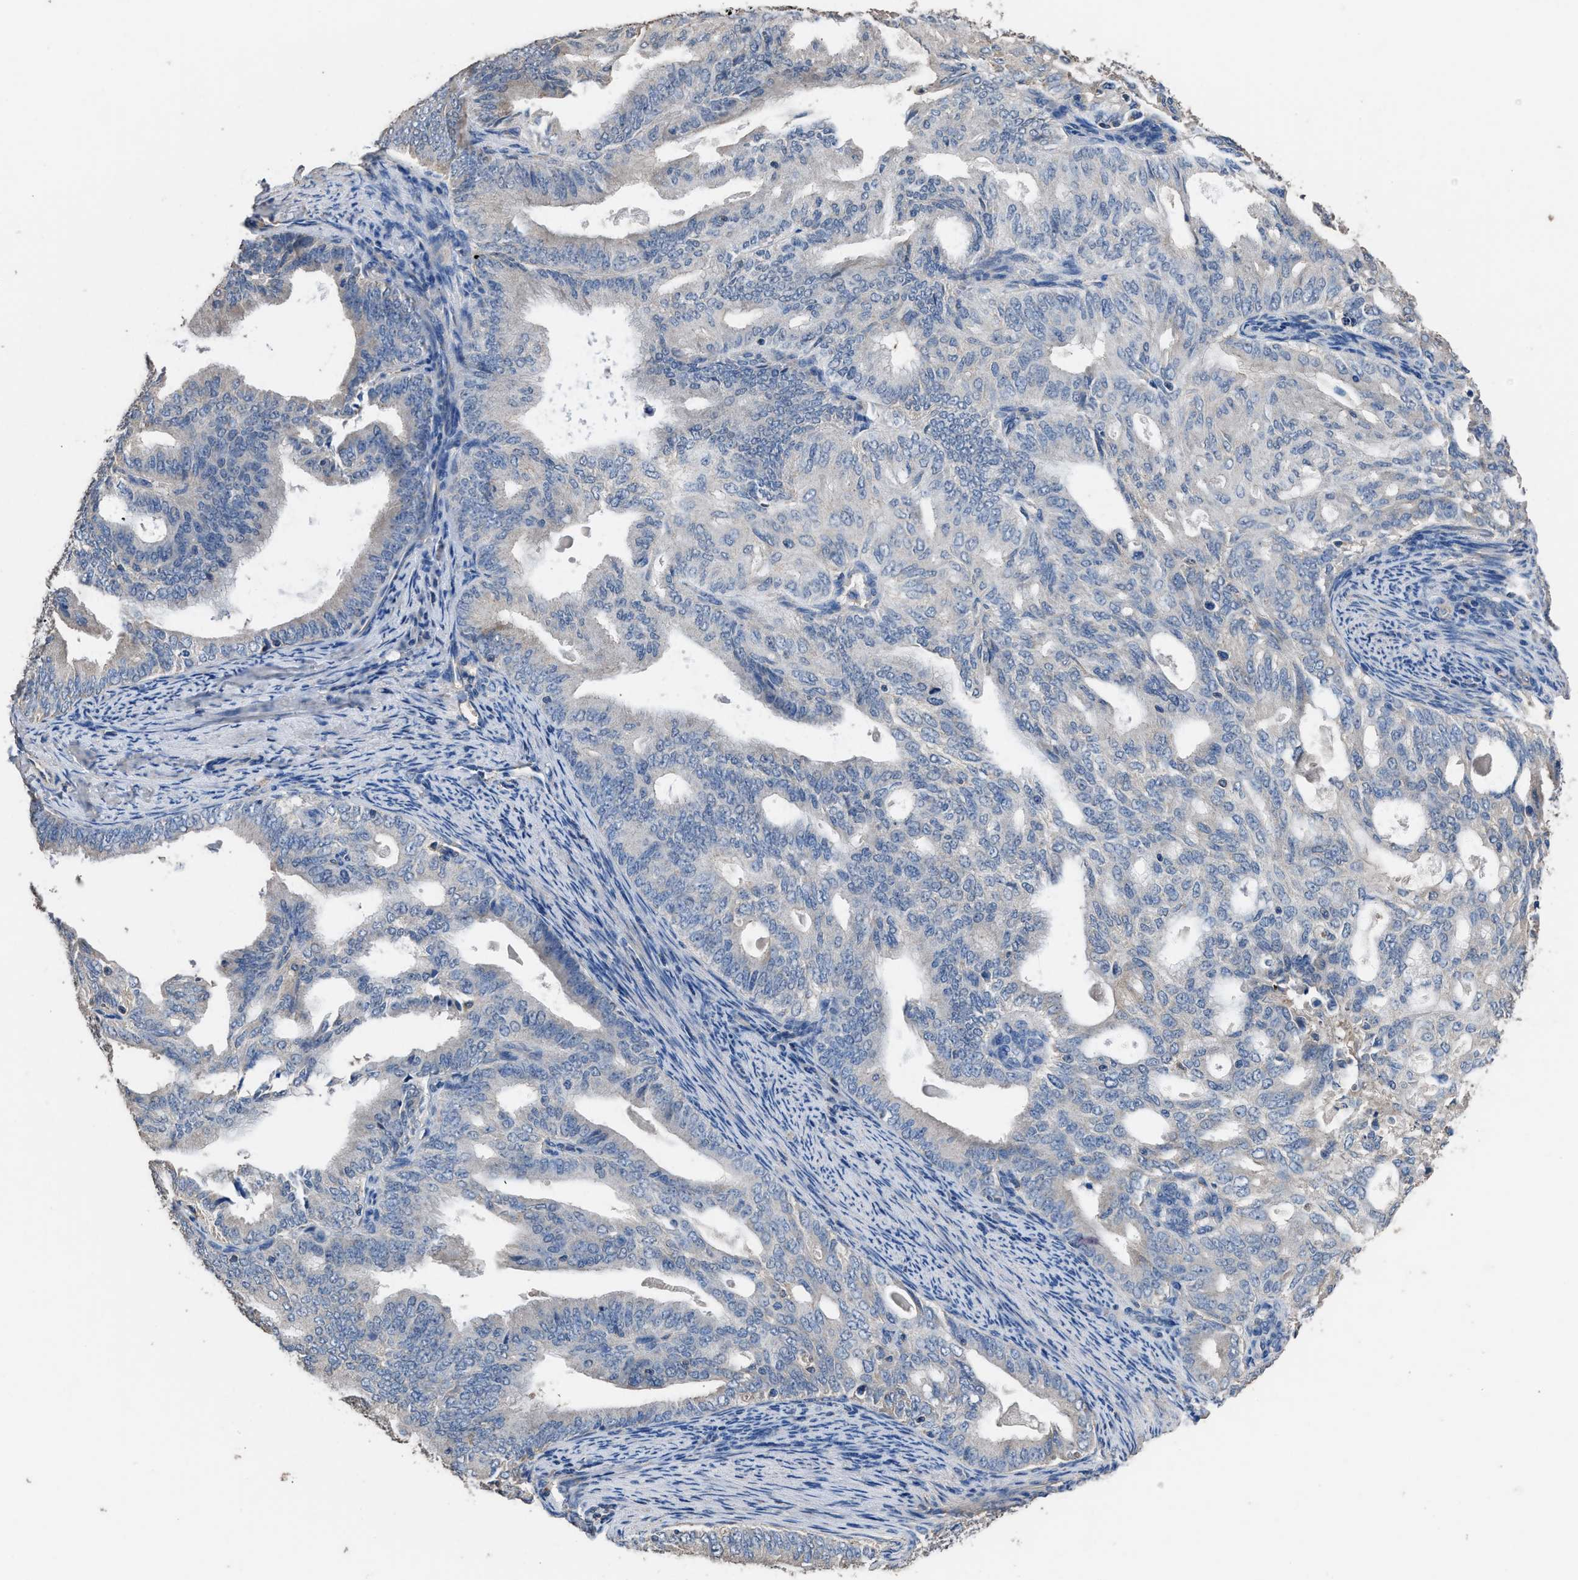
{"staining": {"intensity": "negative", "quantity": "none", "location": "none"}, "tissue": "endometrial cancer", "cell_type": "Tumor cells", "image_type": "cancer", "snomed": [{"axis": "morphology", "description": "Adenocarcinoma, NOS"}, {"axis": "topography", "description": "Endometrium"}], "caption": "IHC micrograph of human endometrial adenocarcinoma stained for a protein (brown), which shows no staining in tumor cells.", "gene": "ITSN1", "patient": {"sex": "female", "age": 58}}